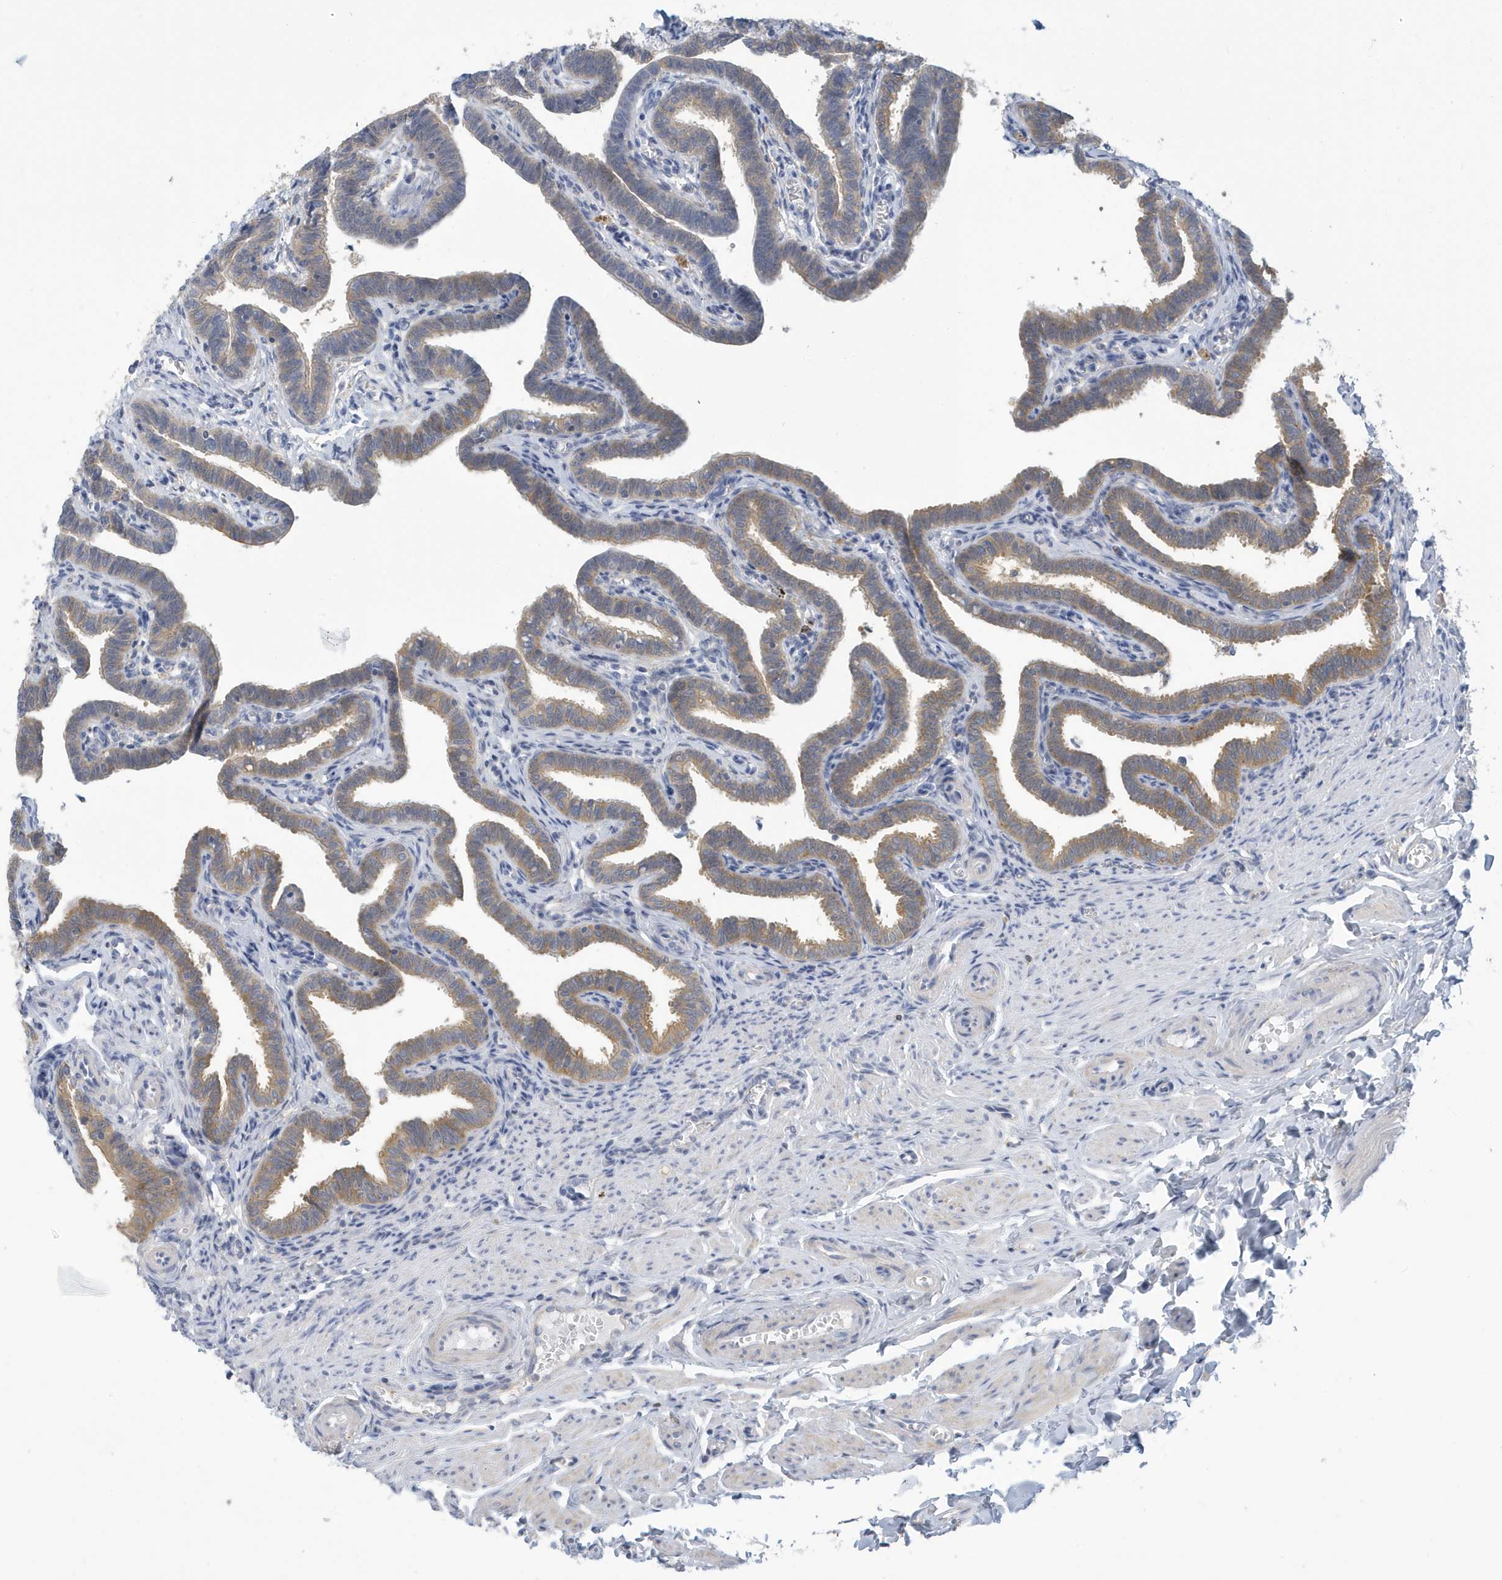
{"staining": {"intensity": "moderate", "quantity": ">75%", "location": "cytoplasmic/membranous"}, "tissue": "fallopian tube", "cell_type": "Glandular cells", "image_type": "normal", "snomed": [{"axis": "morphology", "description": "Normal tissue, NOS"}, {"axis": "topography", "description": "Fallopian tube"}], "caption": "Moderate cytoplasmic/membranous expression is present in about >75% of glandular cells in unremarkable fallopian tube. Ihc stains the protein of interest in brown and the nuclei are stained blue.", "gene": "VTA1", "patient": {"sex": "female", "age": 36}}